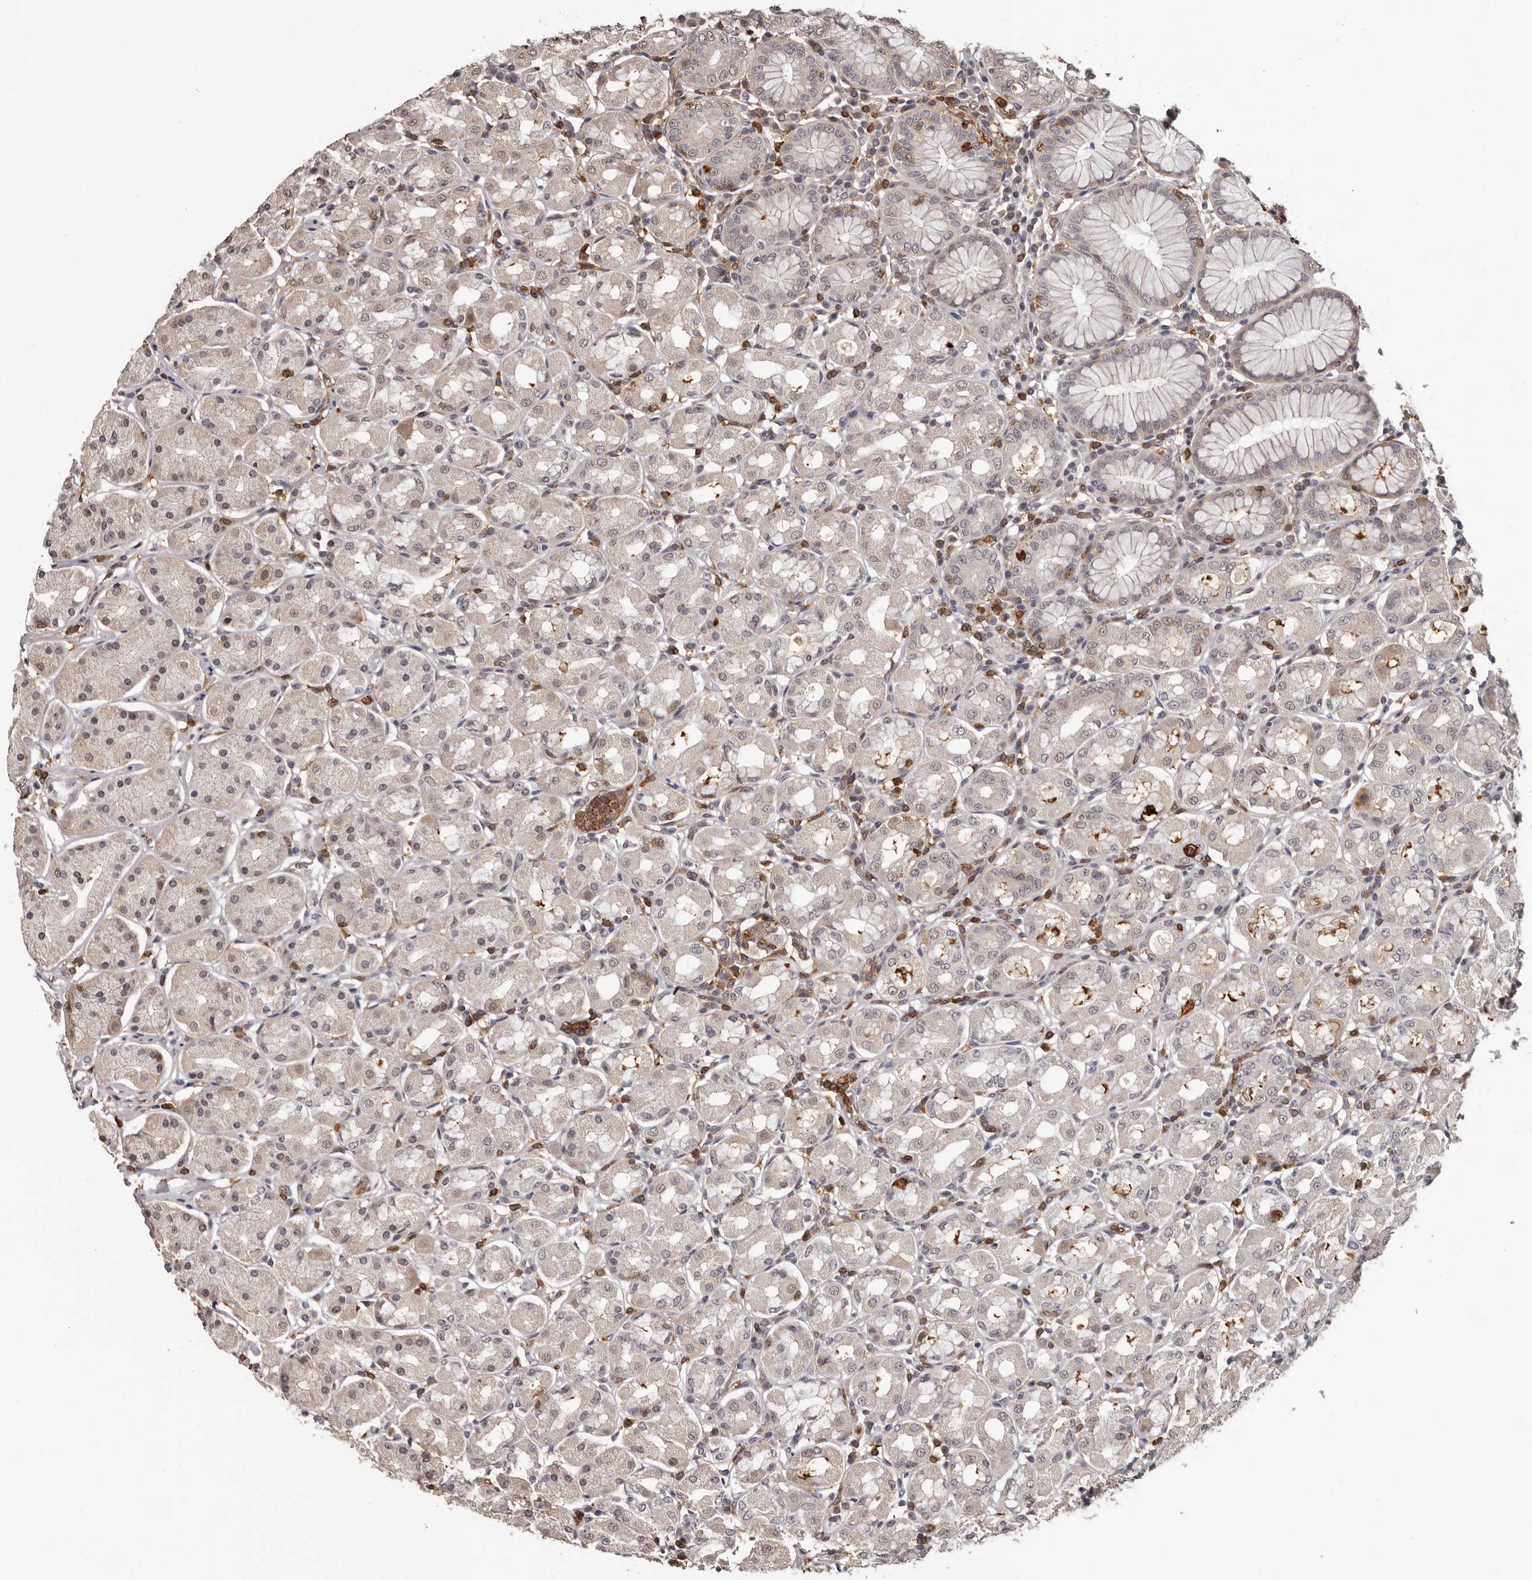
{"staining": {"intensity": "weak", "quantity": "<25%", "location": "cytoplasmic/membranous,nuclear"}, "tissue": "stomach", "cell_type": "Glandular cells", "image_type": "normal", "snomed": [{"axis": "morphology", "description": "Normal tissue, NOS"}, {"axis": "topography", "description": "Stomach"}, {"axis": "topography", "description": "Stomach, lower"}], "caption": "IHC of benign stomach displays no staining in glandular cells.", "gene": "PRR12", "patient": {"sex": "female", "age": 56}}